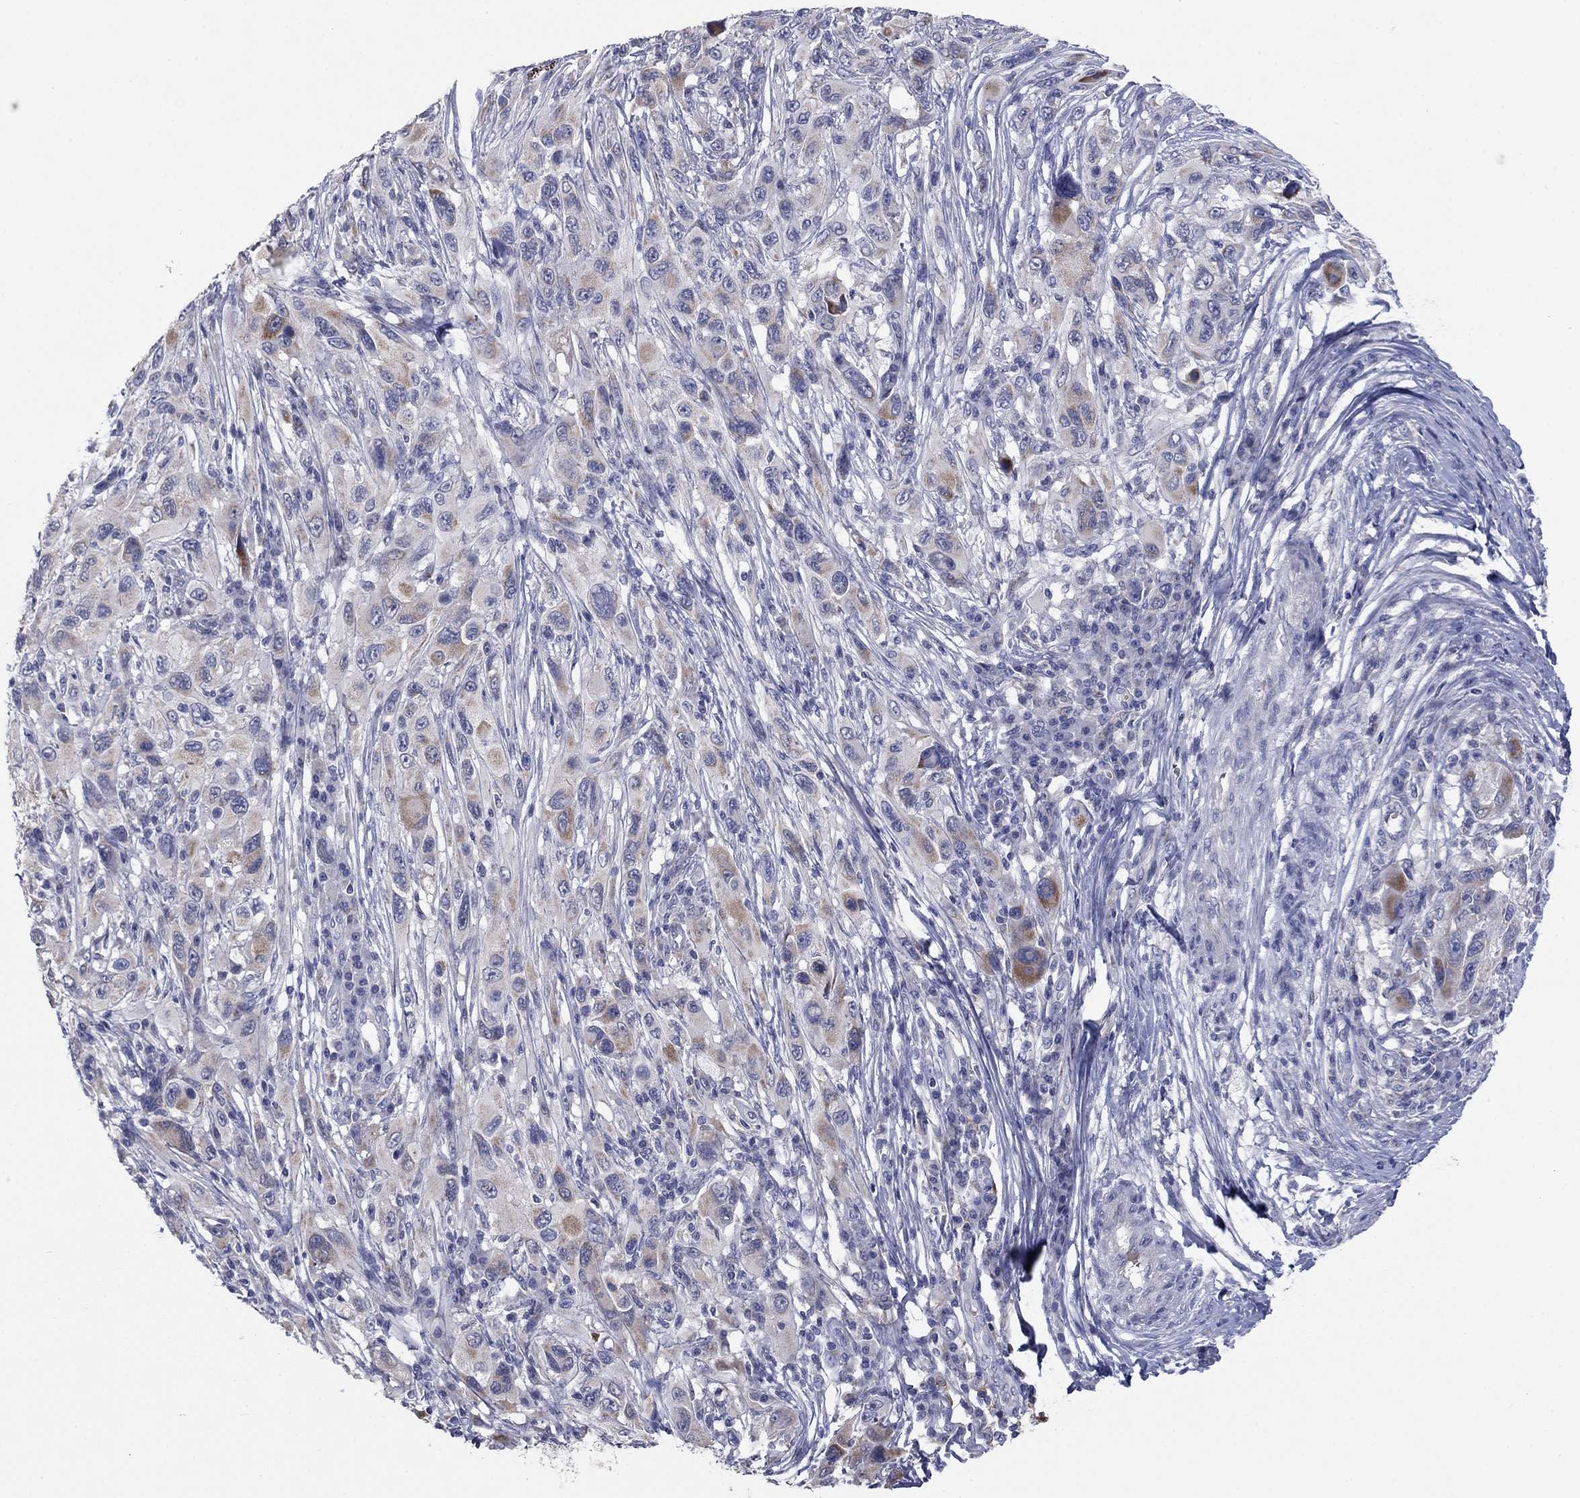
{"staining": {"intensity": "moderate", "quantity": "<25%", "location": "cytoplasmic/membranous"}, "tissue": "melanoma", "cell_type": "Tumor cells", "image_type": "cancer", "snomed": [{"axis": "morphology", "description": "Malignant melanoma, NOS"}, {"axis": "topography", "description": "Skin"}], "caption": "Protein staining by IHC shows moderate cytoplasmic/membranous expression in approximately <25% of tumor cells in melanoma.", "gene": "PTGDS", "patient": {"sex": "male", "age": 53}}